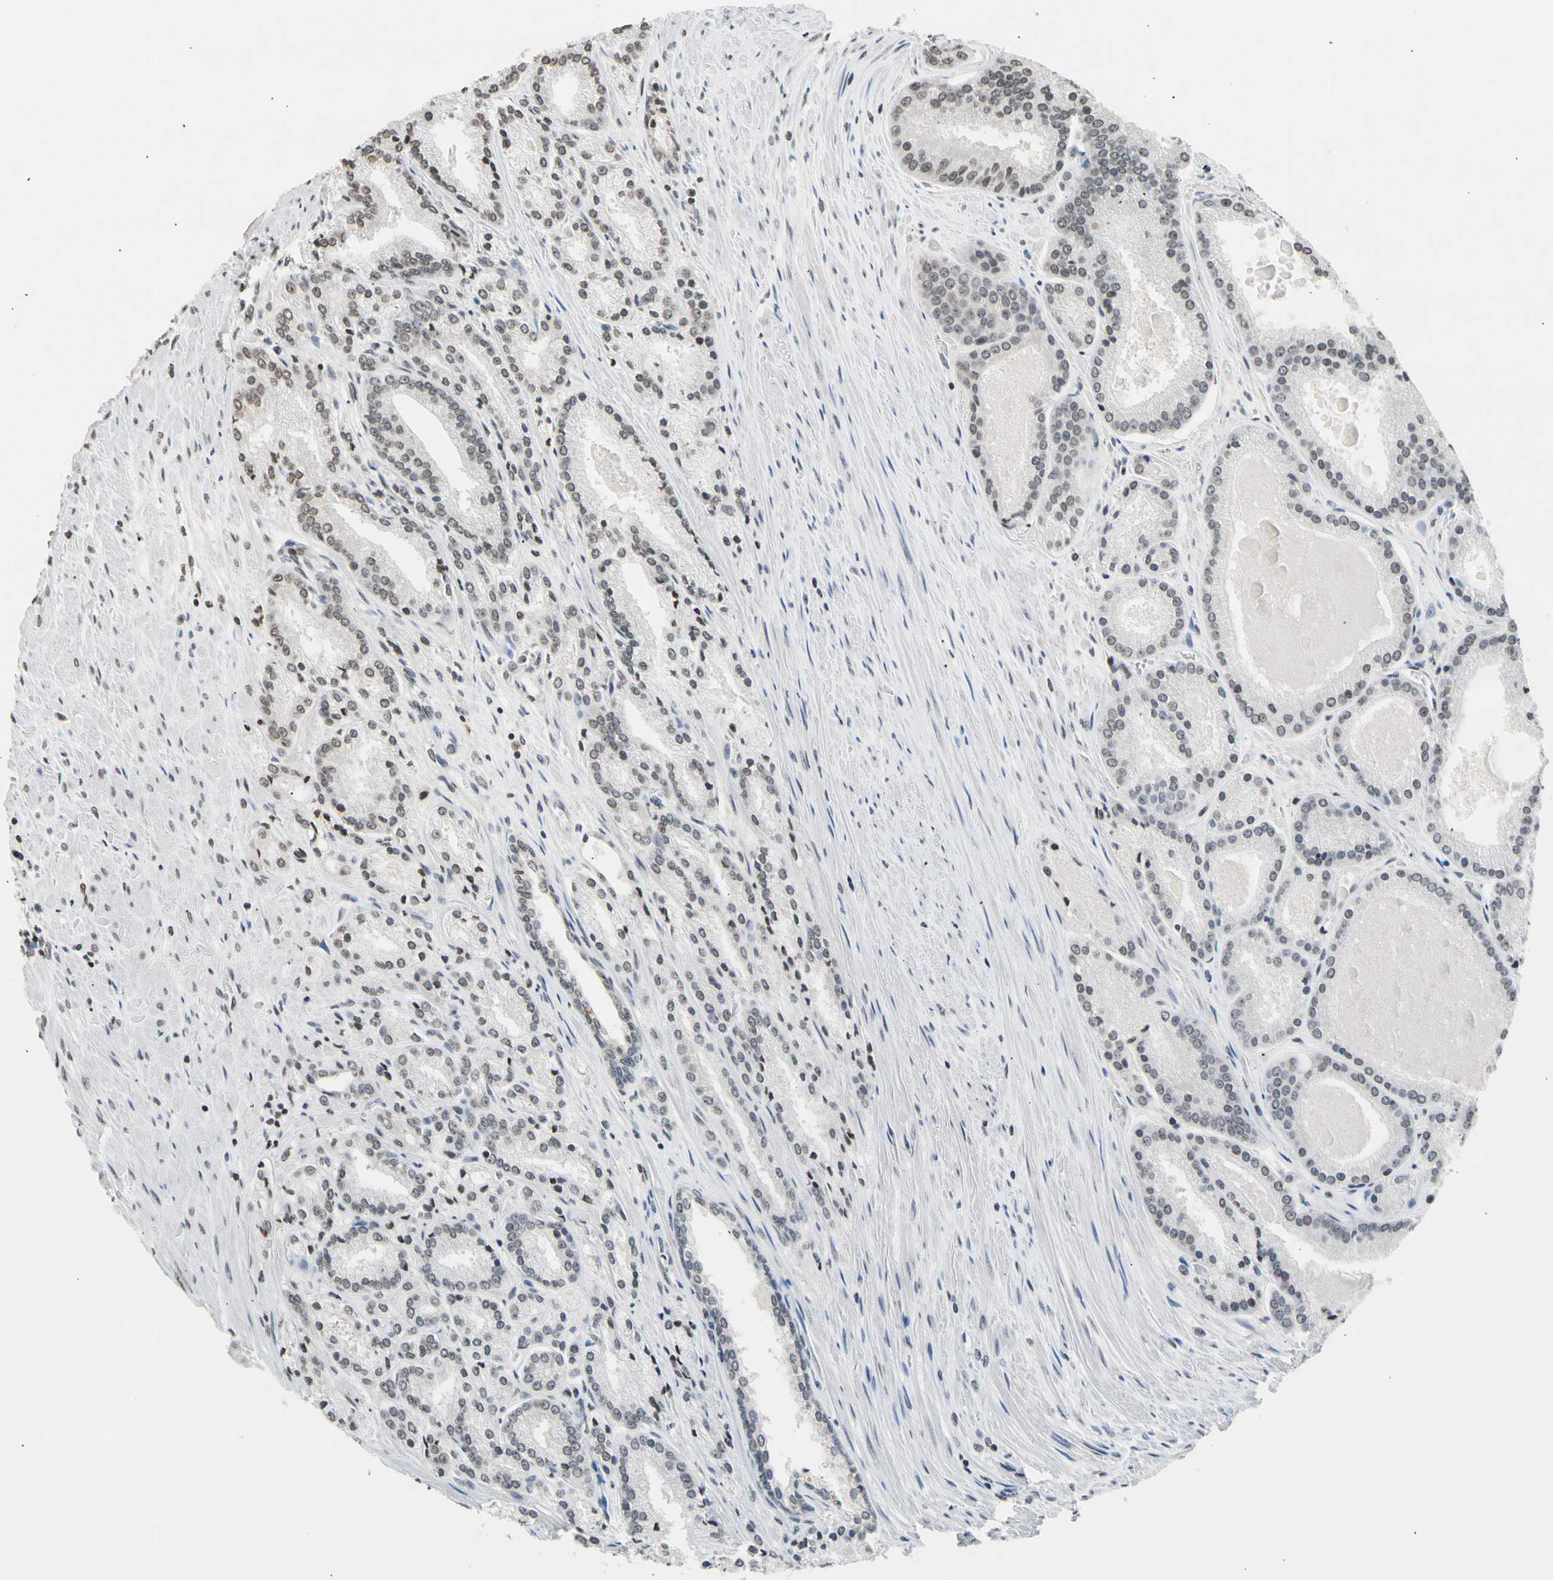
{"staining": {"intensity": "negative", "quantity": "none", "location": "none"}, "tissue": "prostate cancer", "cell_type": "Tumor cells", "image_type": "cancer", "snomed": [{"axis": "morphology", "description": "Adenocarcinoma, Low grade"}, {"axis": "topography", "description": "Prostate"}], "caption": "DAB (3,3'-diaminobenzidine) immunohistochemical staining of human prostate adenocarcinoma (low-grade) demonstrates no significant expression in tumor cells.", "gene": "GPX4", "patient": {"sex": "male", "age": 59}}